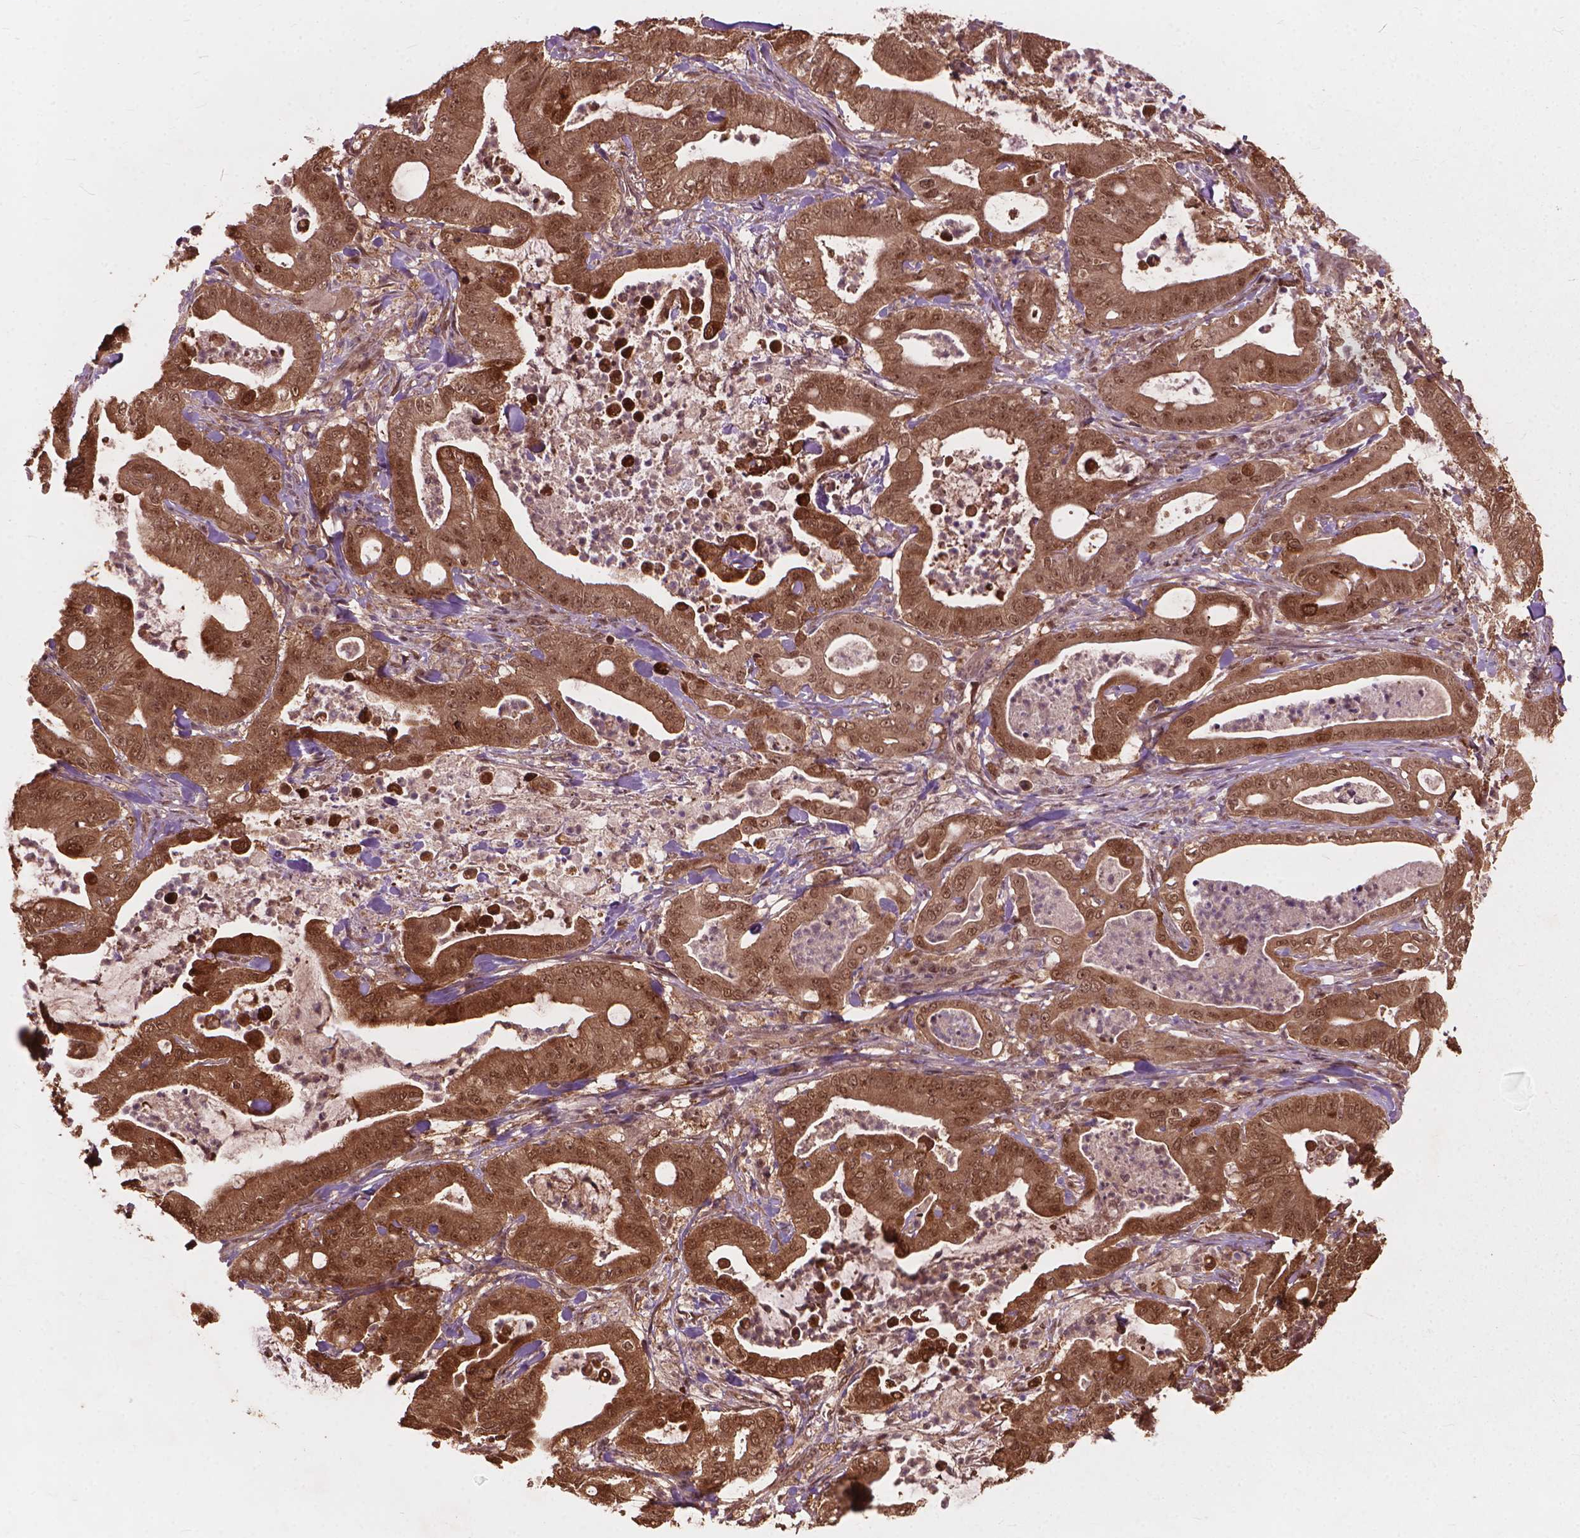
{"staining": {"intensity": "moderate", "quantity": ">75%", "location": "cytoplasmic/membranous,nuclear"}, "tissue": "pancreatic cancer", "cell_type": "Tumor cells", "image_type": "cancer", "snomed": [{"axis": "morphology", "description": "Adenocarcinoma, NOS"}, {"axis": "topography", "description": "Pancreas"}], "caption": "An image of human pancreatic adenocarcinoma stained for a protein shows moderate cytoplasmic/membranous and nuclear brown staining in tumor cells. (DAB IHC, brown staining for protein, blue staining for nuclei).", "gene": "SSU72", "patient": {"sex": "male", "age": 71}}